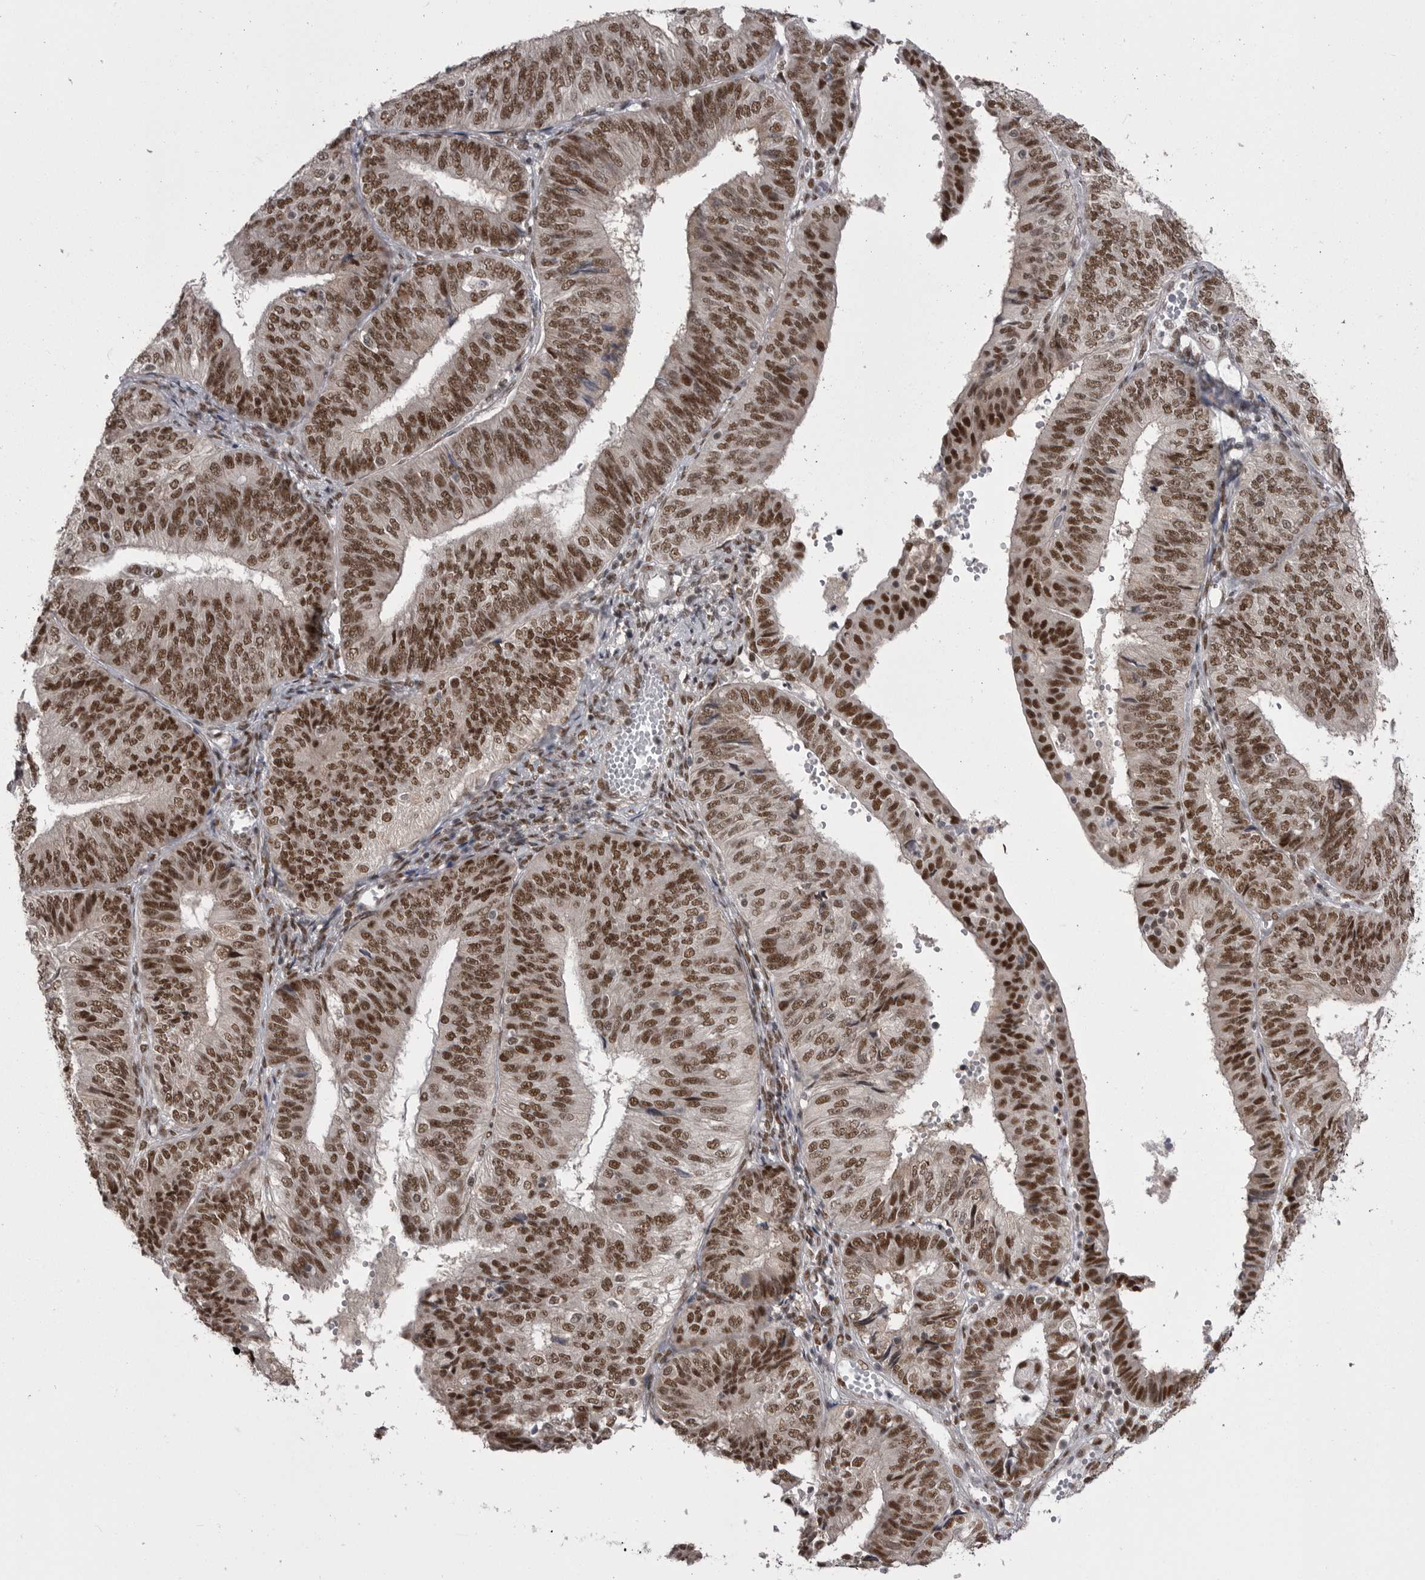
{"staining": {"intensity": "strong", "quantity": ">75%", "location": "nuclear"}, "tissue": "endometrial cancer", "cell_type": "Tumor cells", "image_type": "cancer", "snomed": [{"axis": "morphology", "description": "Adenocarcinoma, NOS"}, {"axis": "topography", "description": "Endometrium"}], "caption": "DAB (3,3'-diaminobenzidine) immunohistochemical staining of endometrial cancer shows strong nuclear protein expression in approximately >75% of tumor cells.", "gene": "MEPCE", "patient": {"sex": "female", "age": 58}}